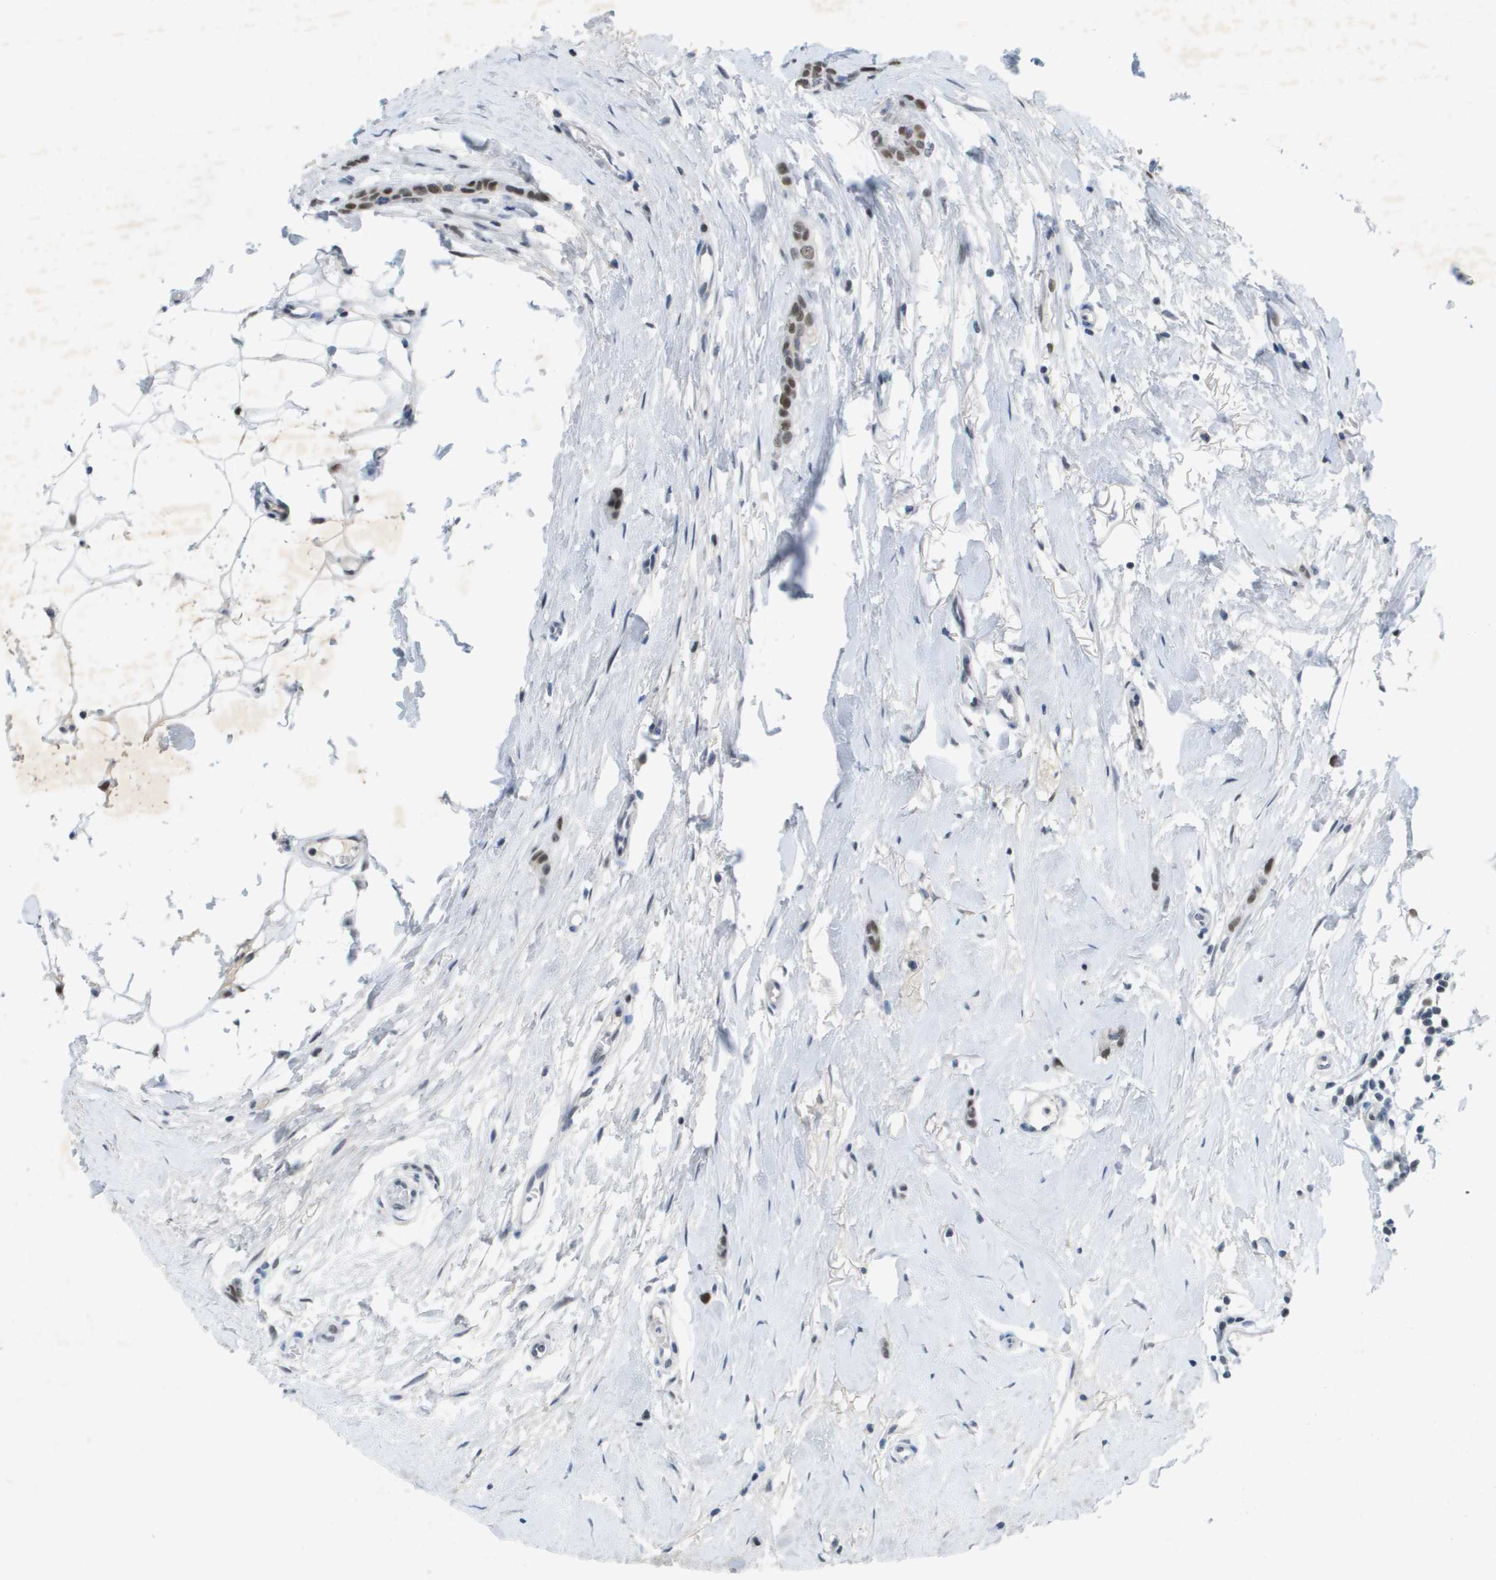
{"staining": {"intensity": "moderate", "quantity": ">75%", "location": "nuclear"}, "tissue": "breast cancer", "cell_type": "Tumor cells", "image_type": "cancer", "snomed": [{"axis": "morphology", "description": "Lobular carcinoma"}, {"axis": "topography", "description": "Skin"}, {"axis": "topography", "description": "Breast"}], "caption": "Protein analysis of breast lobular carcinoma tissue exhibits moderate nuclear staining in about >75% of tumor cells.", "gene": "TP53RK", "patient": {"sex": "female", "age": 46}}